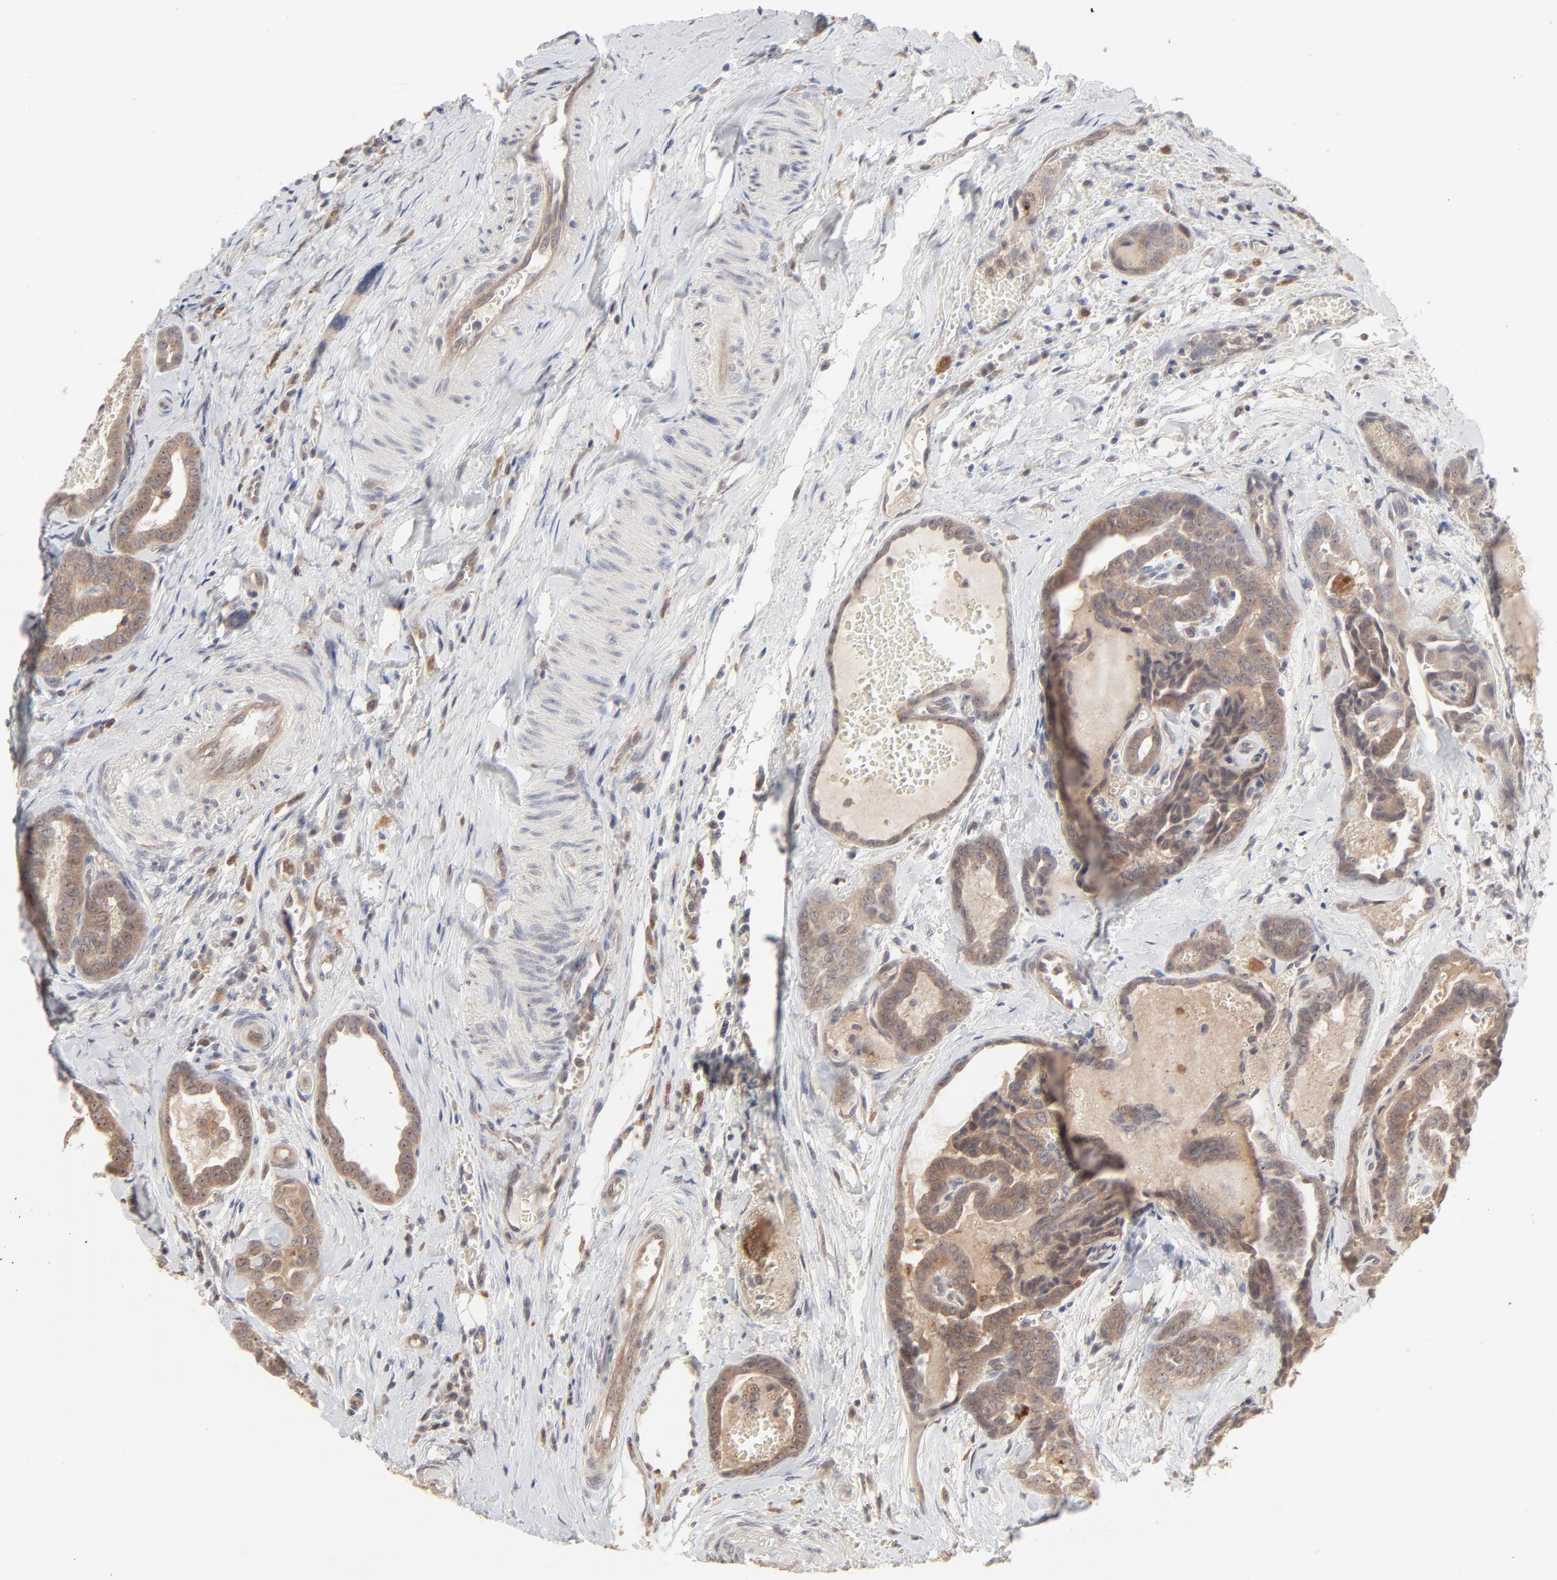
{"staining": {"intensity": "moderate", "quantity": ">75%", "location": "cytoplasmic/membranous"}, "tissue": "thyroid cancer", "cell_type": "Tumor cells", "image_type": "cancer", "snomed": [{"axis": "morphology", "description": "Carcinoma, NOS"}, {"axis": "topography", "description": "Thyroid gland"}], "caption": "The immunohistochemical stain shows moderate cytoplasmic/membranous positivity in tumor cells of thyroid cancer (carcinoma) tissue.", "gene": "RAB5C", "patient": {"sex": "female", "age": 91}}